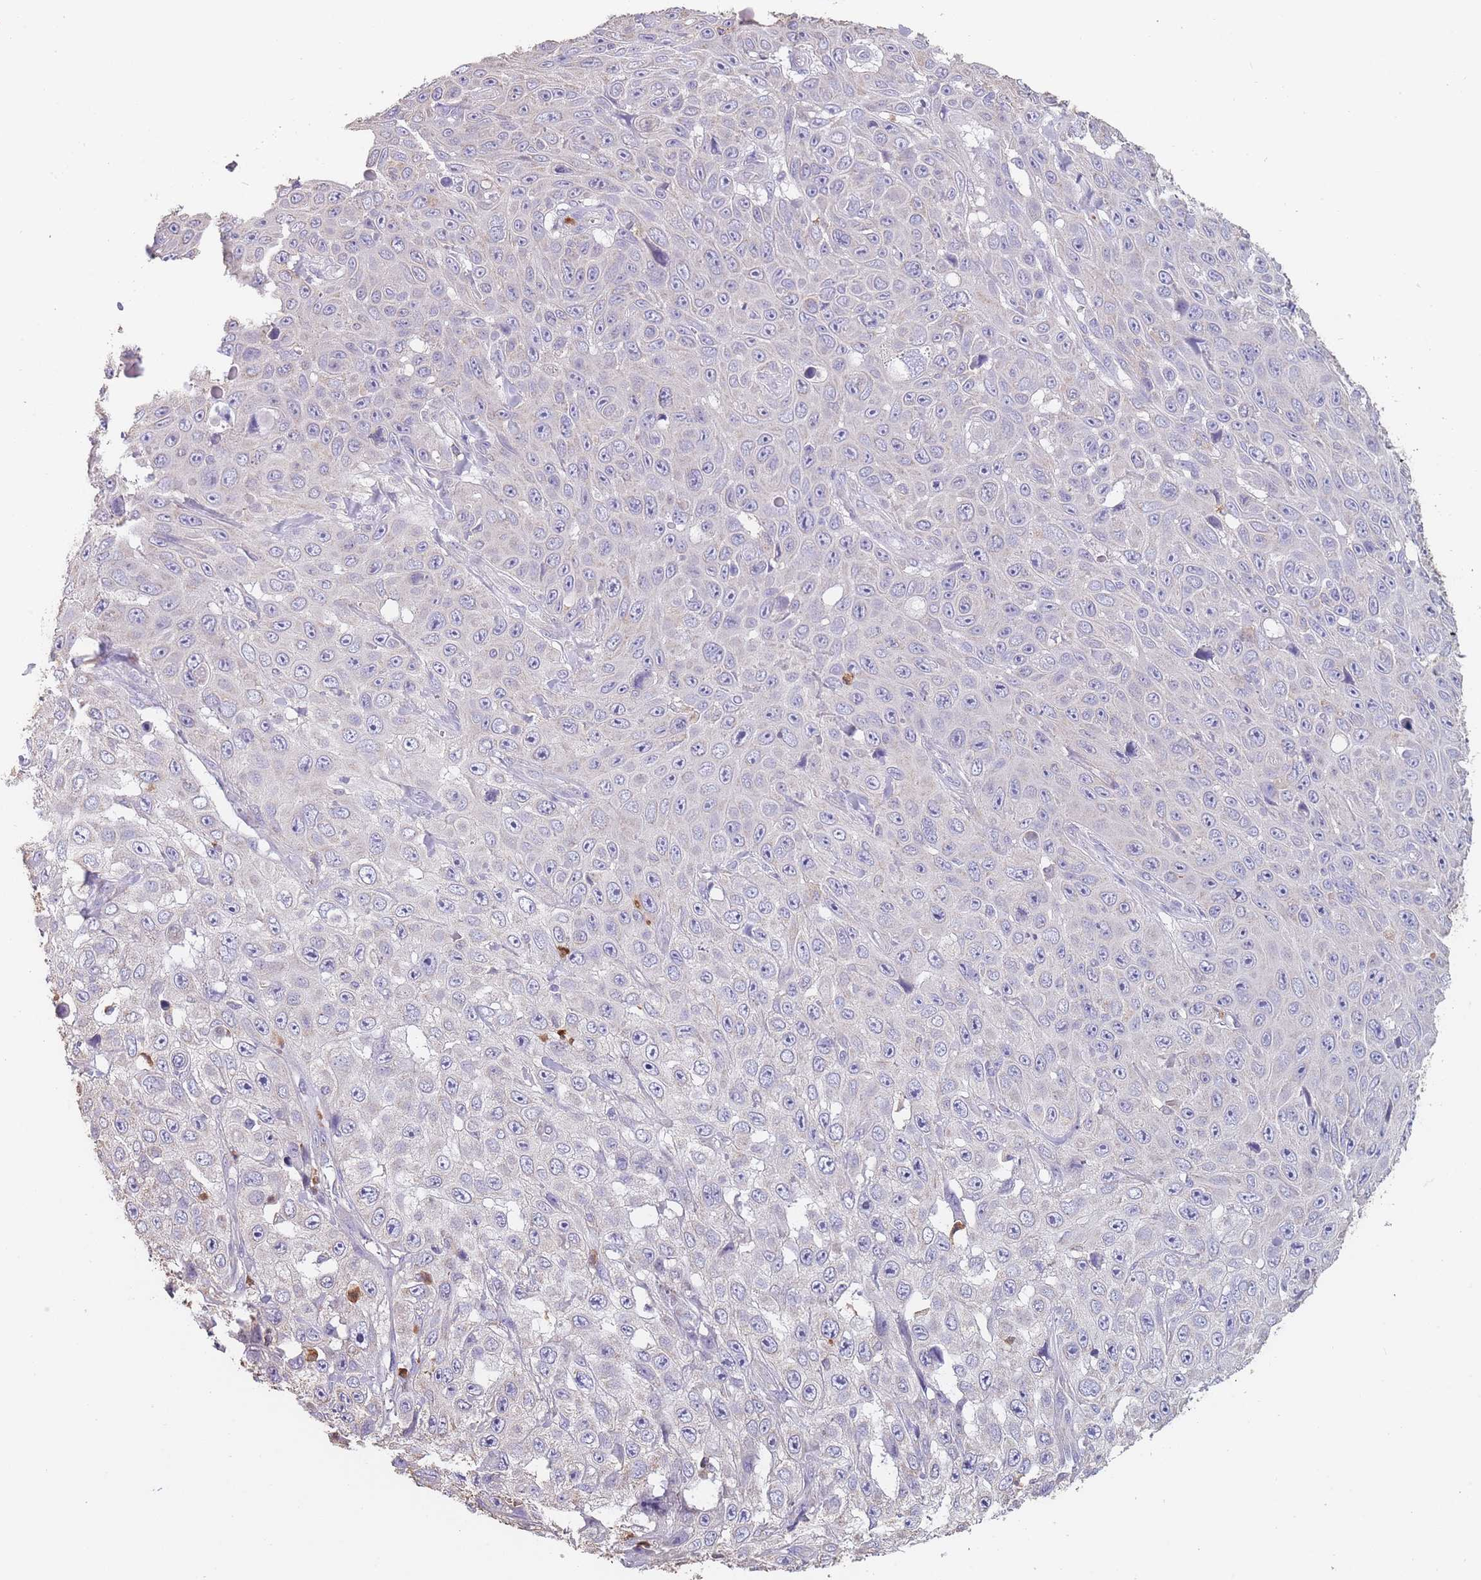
{"staining": {"intensity": "negative", "quantity": "none", "location": "none"}, "tissue": "skin cancer", "cell_type": "Tumor cells", "image_type": "cancer", "snomed": [{"axis": "morphology", "description": "Squamous cell carcinoma, NOS"}, {"axis": "topography", "description": "Skin"}], "caption": "A micrograph of human skin squamous cell carcinoma is negative for staining in tumor cells. (Immunohistochemistry (ihc), brightfield microscopy, high magnification).", "gene": "CLEC12A", "patient": {"sex": "male", "age": 82}}